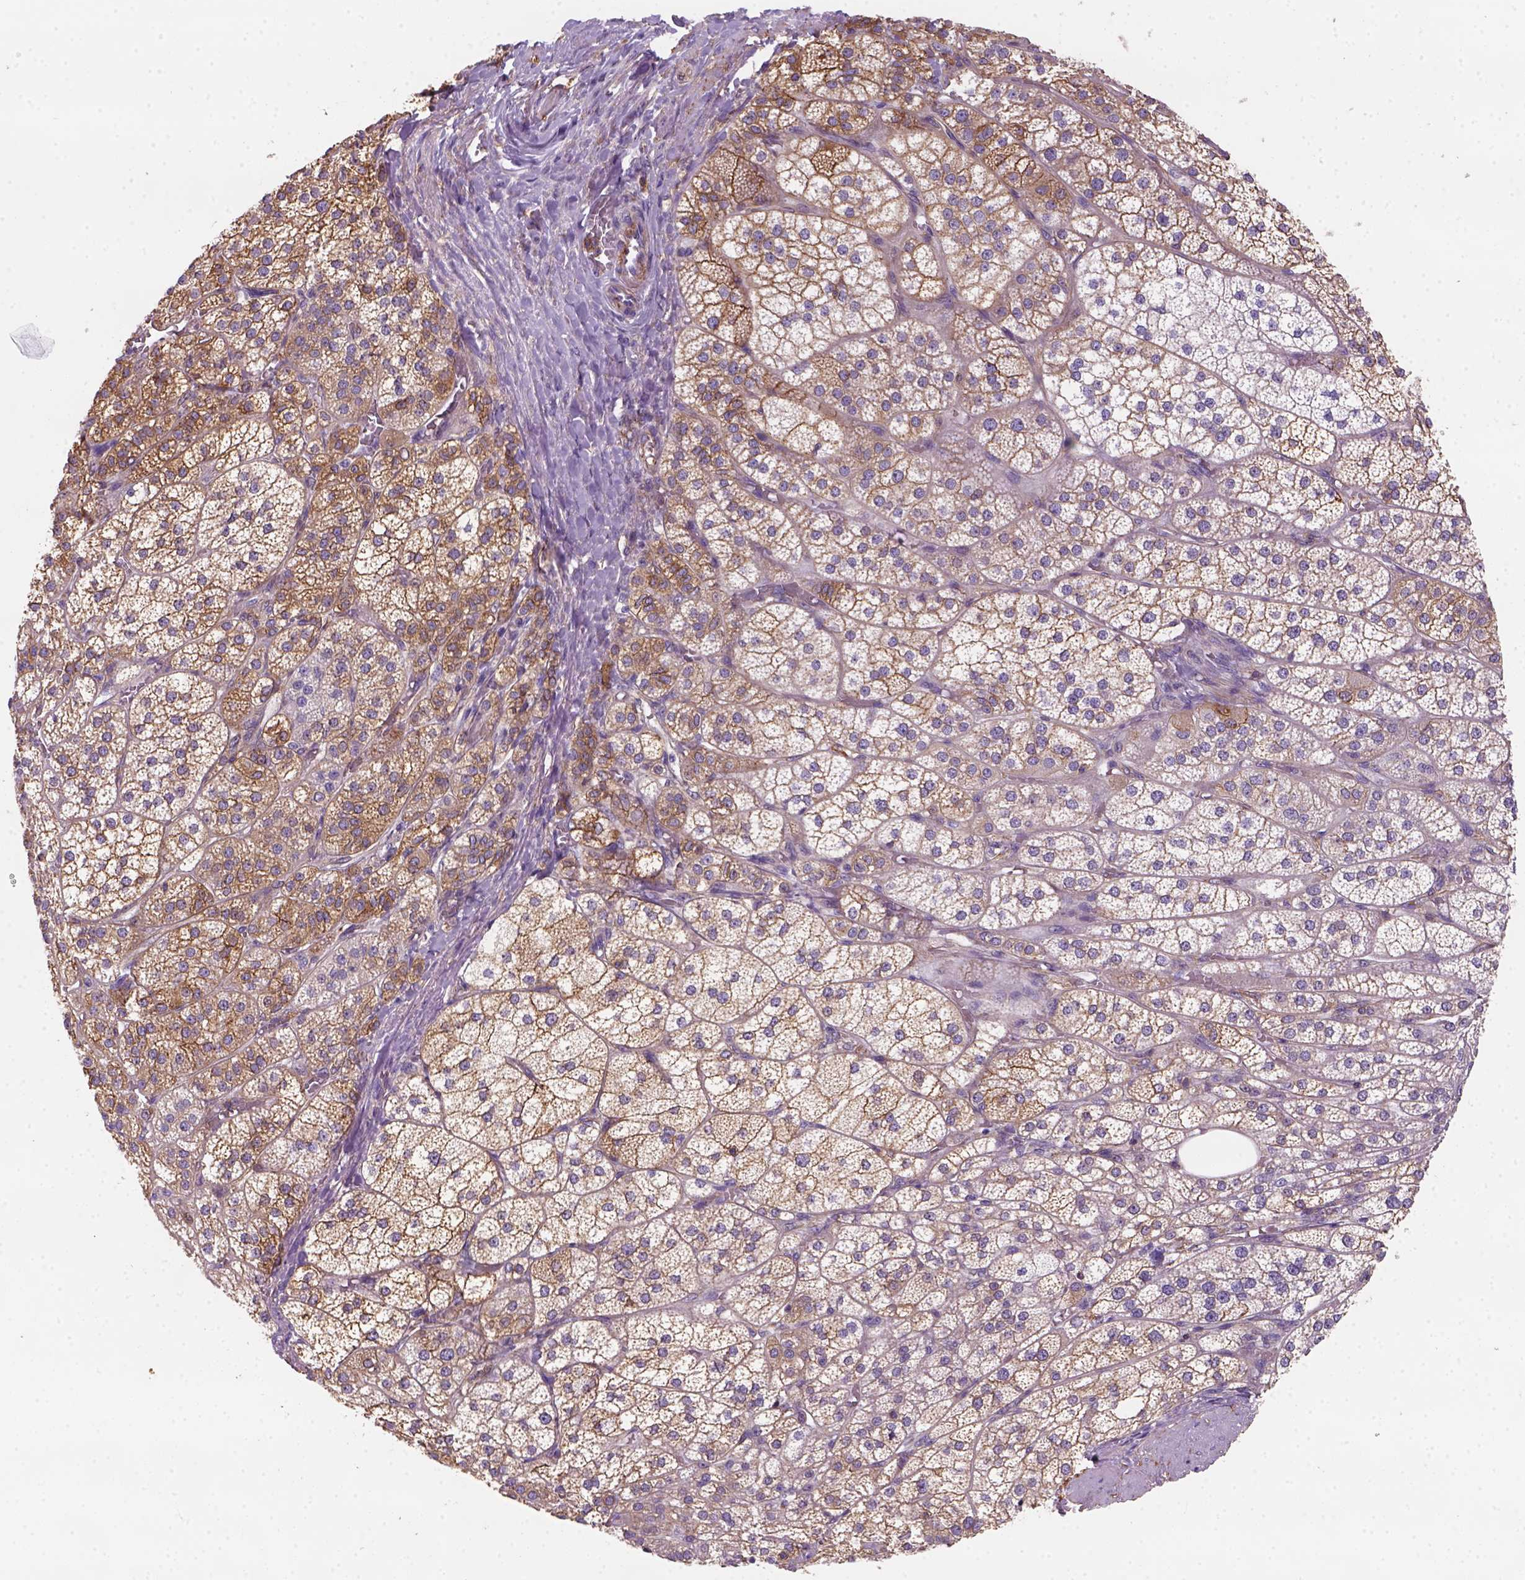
{"staining": {"intensity": "strong", "quantity": "<25%", "location": "cytoplasmic/membranous"}, "tissue": "adrenal gland", "cell_type": "Glandular cells", "image_type": "normal", "snomed": [{"axis": "morphology", "description": "Normal tissue, NOS"}, {"axis": "topography", "description": "Adrenal gland"}], "caption": "DAB immunohistochemical staining of normal adrenal gland exhibits strong cytoplasmic/membranous protein staining in approximately <25% of glandular cells. (DAB (3,3'-diaminobenzidine) IHC with brightfield microscopy, high magnification).", "gene": "GPRC5D", "patient": {"sex": "female", "age": 60}}